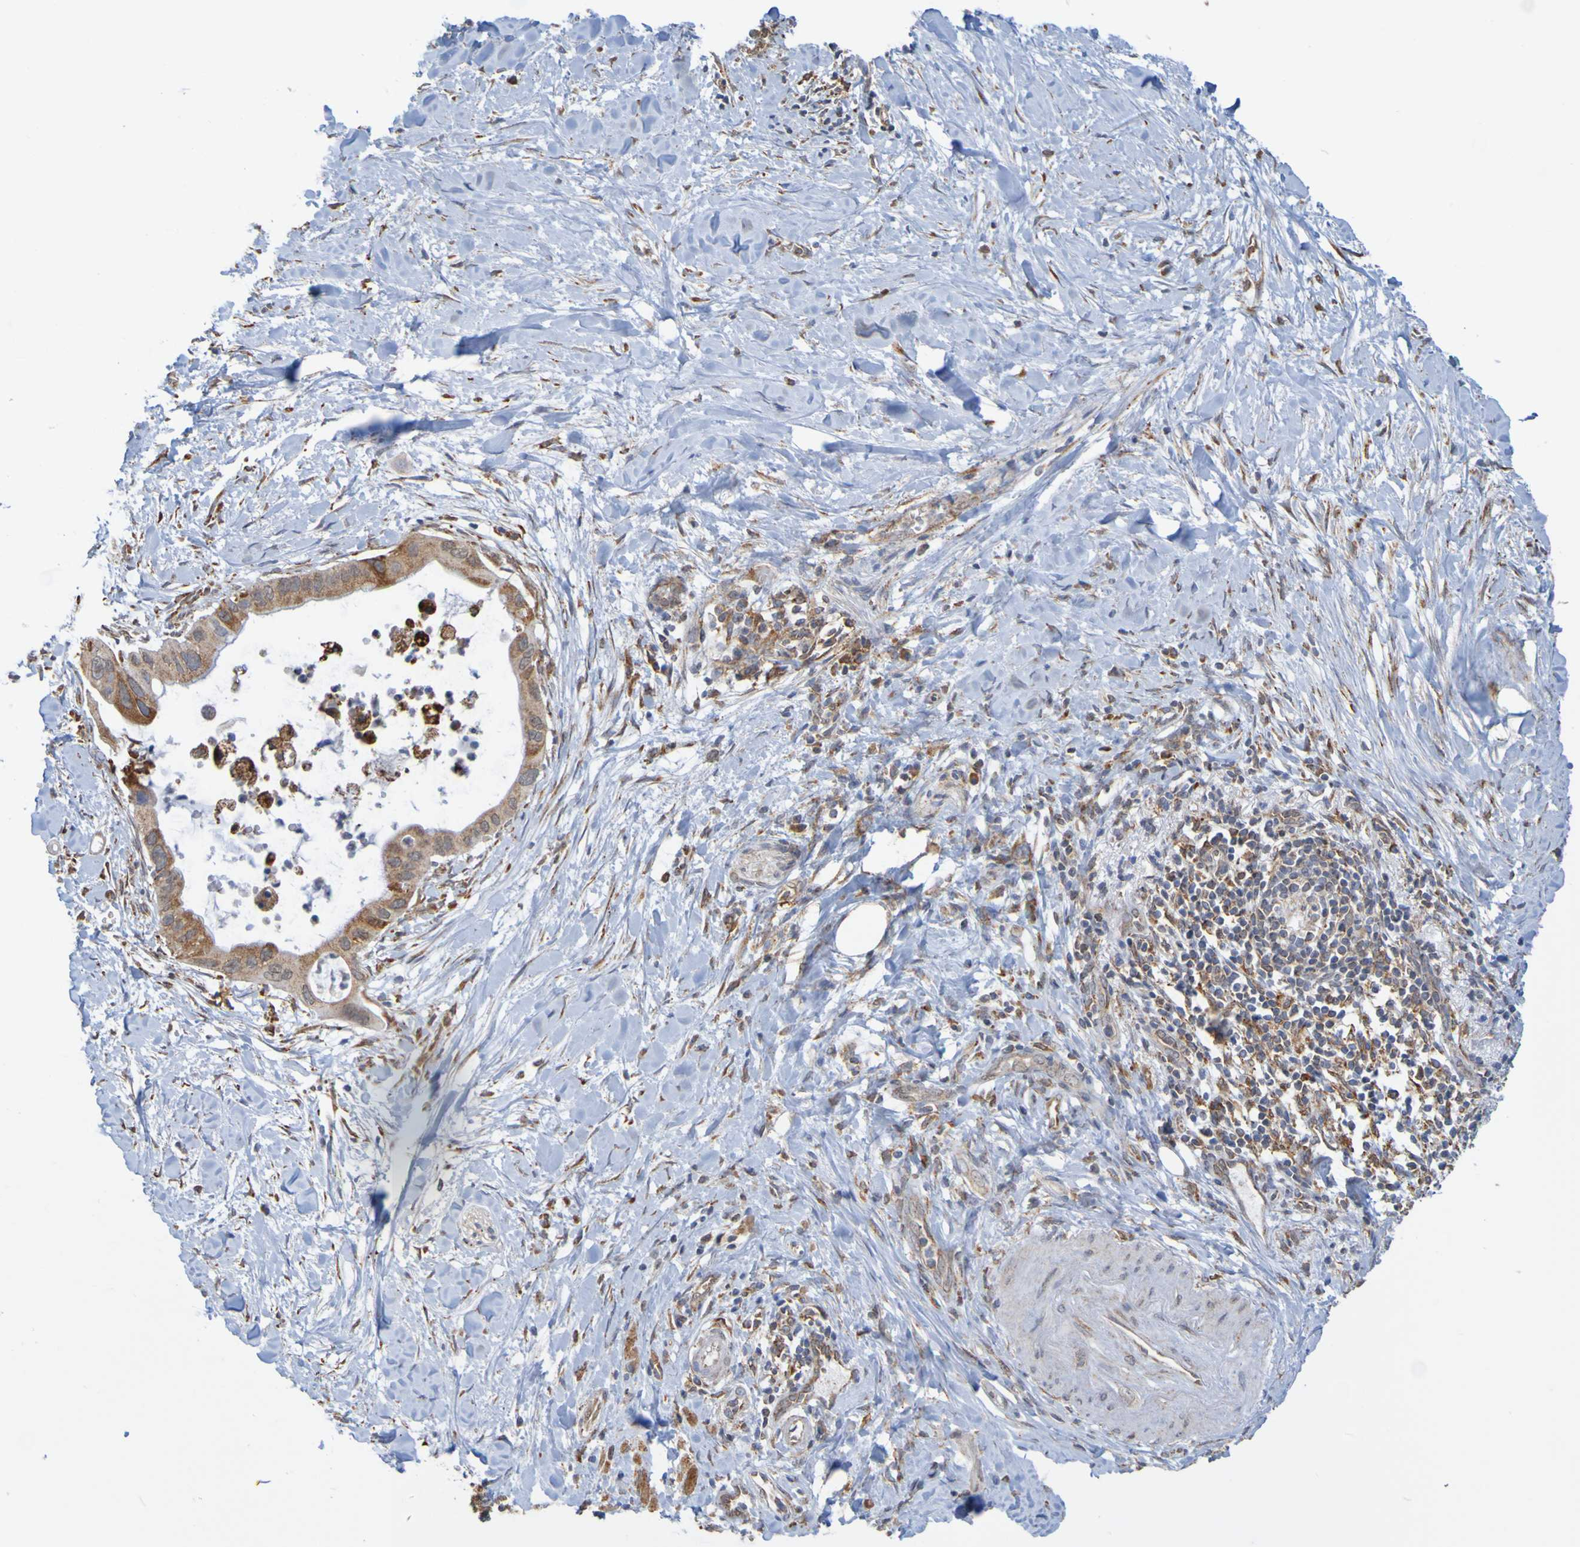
{"staining": {"intensity": "strong", "quantity": "<25%", "location": "cytoplasmic/membranous"}, "tissue": "pancreatic cancer", "cell_type": "Tumor cells", "image_type": "cancer", "snomed": [{"axis": "morphology", "description": "Adenocarcinoma, NOS"}, {"axis": "topography", "description": "Pancreas"}], "caption": "Immunohistochemistry (IHC) of pancreatic adenocarcinoma demonstrates medium levels of strong cytoplasmic/membranous expression in approximately <25% of tumor cells.", "gene": "PDIA3", "patient": {"sex": "male", "age": 55}}